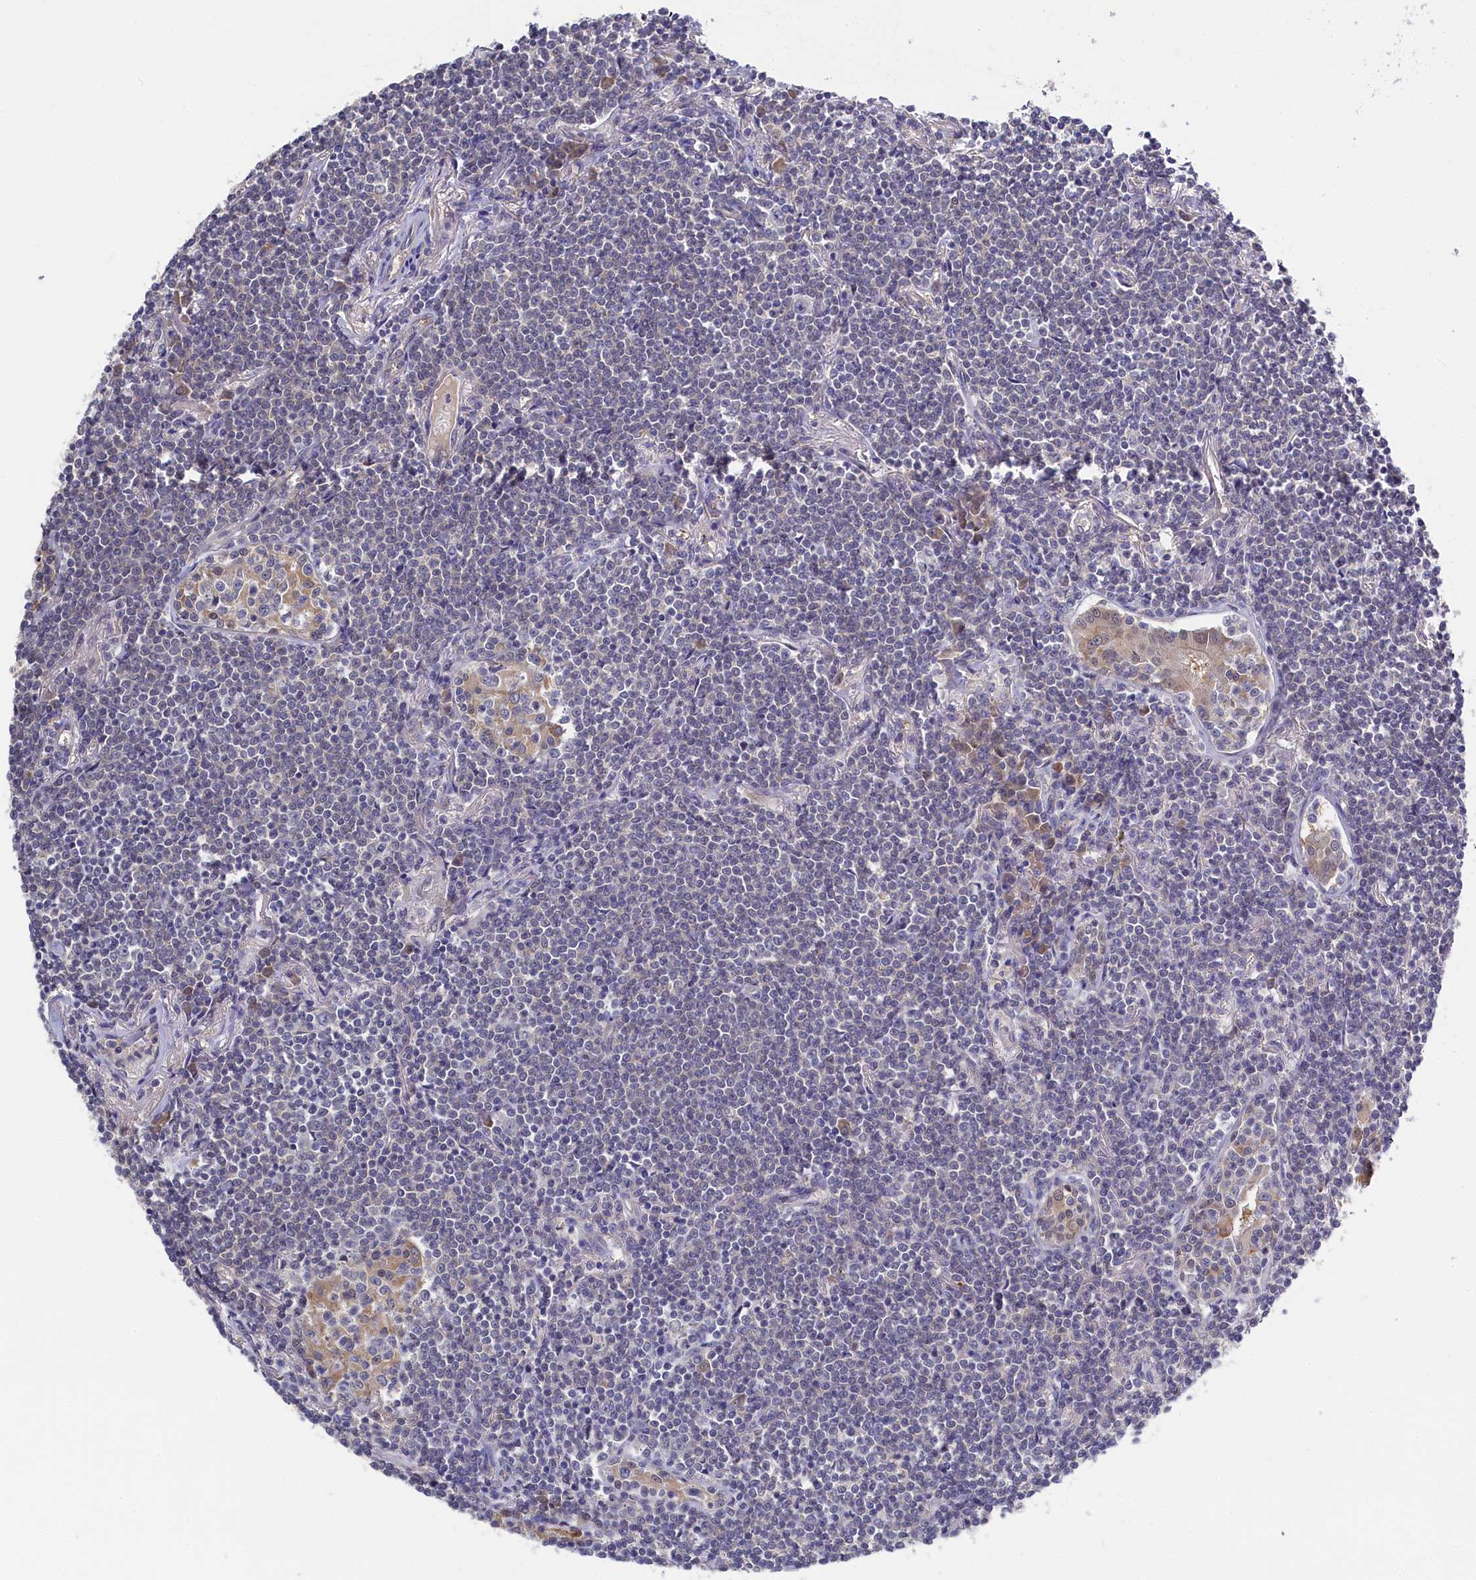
{"staining": {"intensity": "negative", "quantity": "none", "location": "none"}, "tissue": "lymphoma", "cell_type": "Tumor cells", "image_type": "cancer", "snomed": [{"axis": "morphology", "description": "Malignant lymphoma, non-Hodgkin's type, Low grade"}, {"axis": "topography", "description": "Lung"}], "caption": "Tumor cells are negative for protein expression in human lymphoma.", "gene": "C11orf54", "patient": {"sex": "female", "age": 71}}